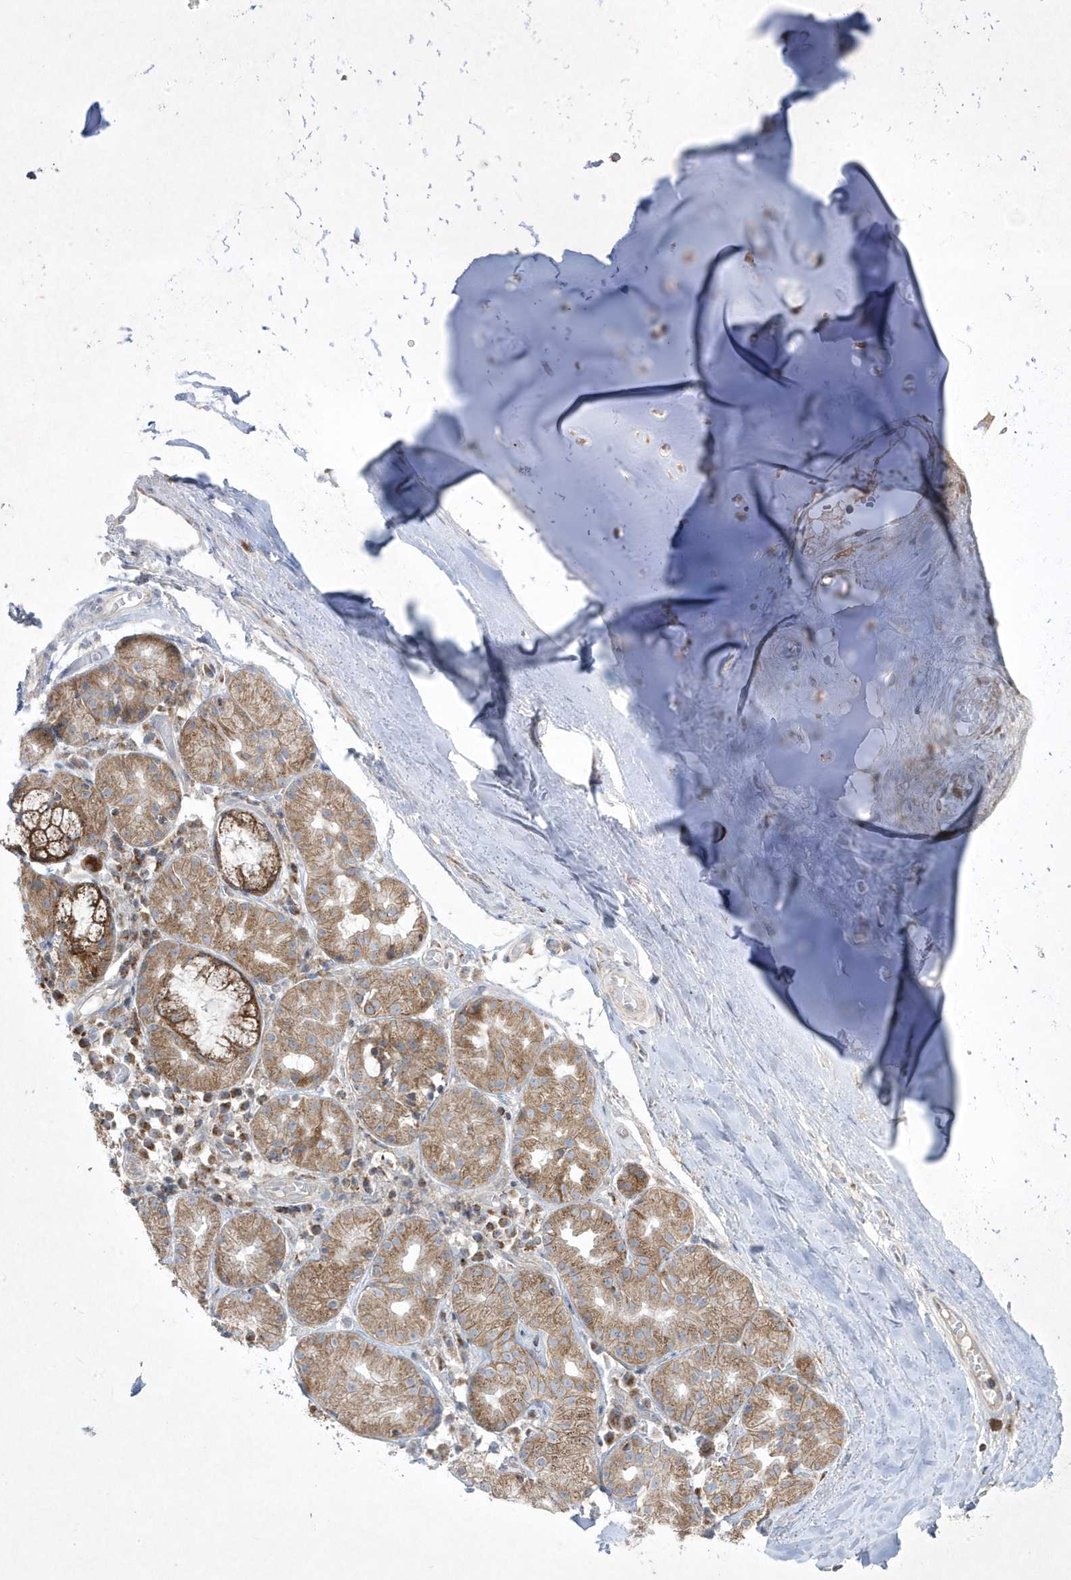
{"staining": {"intensity": "negative", "quantity": "none", "location": "none"}, "tissue": "adipose tissue", "cell_type": "Adipocytes", "image_type": "normal", "snomed": [{"axis": "morphology", "description": "Normal tissue, NOS"}, {"axis": "morphology", "description": "Basal cell carcinoma"}, {"axis": "topography", "description": "Cartilage tissue"}, {"axis": "topography", "description": "Nasopharynx"}, {"axis": "topography", "description": "Oral tissue"}], "caption": "IHC photomicrograph of unremarkable human adipose tissue stained for a protein (brown), which exhibits no positivity in adipocytes.", "gene": "ADAMTSL3", "patient": {"sex": "female", "age": 77}}